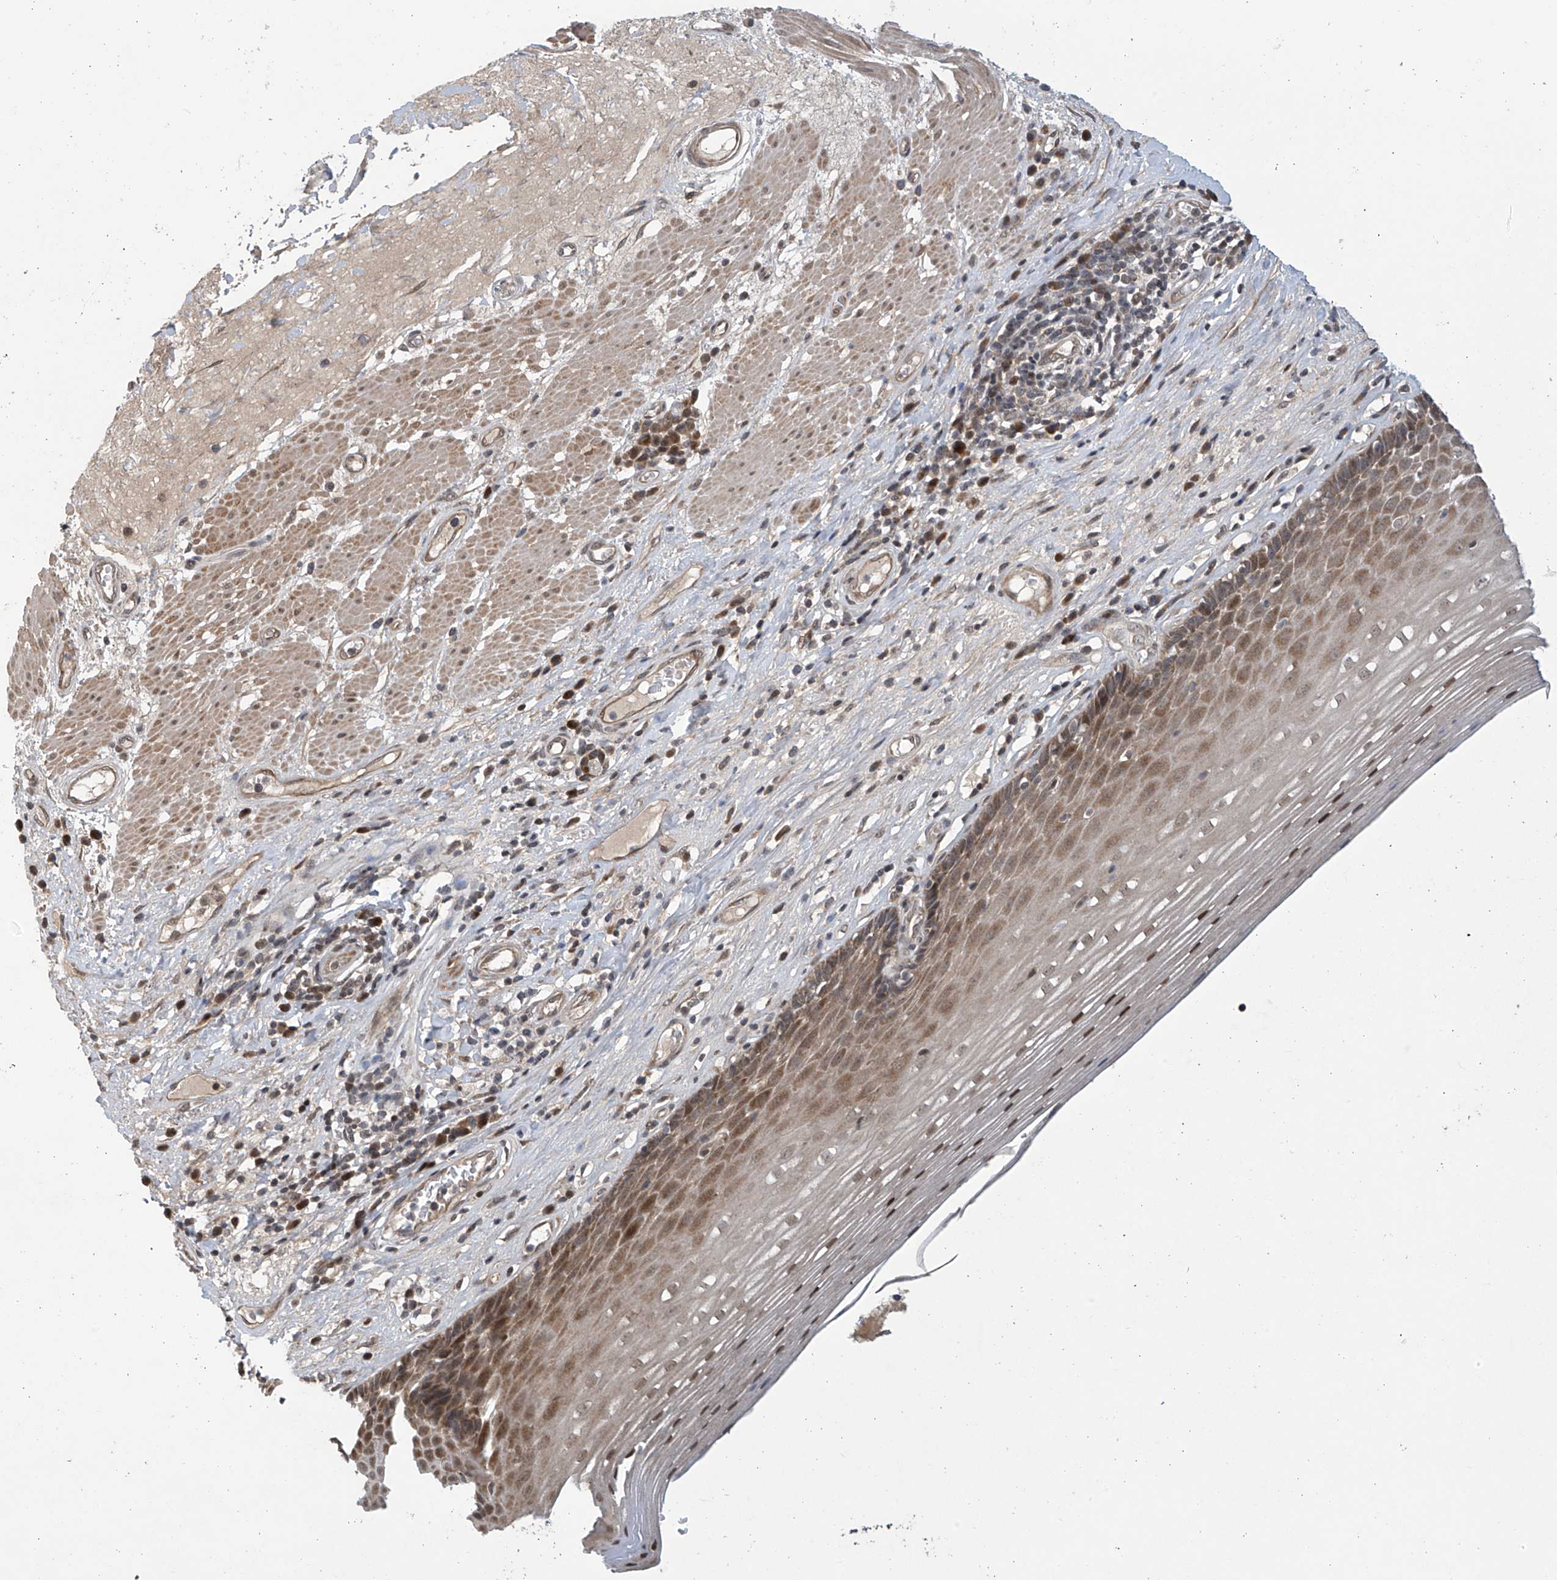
{"staining": {"intensity": "moderate", "quantity": ">75%", "location": "cytoplasmic/membranous,nuclear"}, "tissue": "esophagus", "cell_type": "Squamous epithelial cells", "image_type": "normal", "snomed": [{"axis": "morphology", "description": "Normal tissue, NOS"}, {"axis": "topography", "description": "Esophagus"}], "caption": "Squamous epithelial cells reveal medium levels of moderate cytoplasmic/membranous,nuclear positivity in approximately >75% of cells in unremarkable human esophagus. The staining was performed using DAB, with brown indicating positive protein expression. Nuclei are stained blue with hematoxylin.", "gene": "ABHD13", "patient": {"sex": "male", "age": 62}}